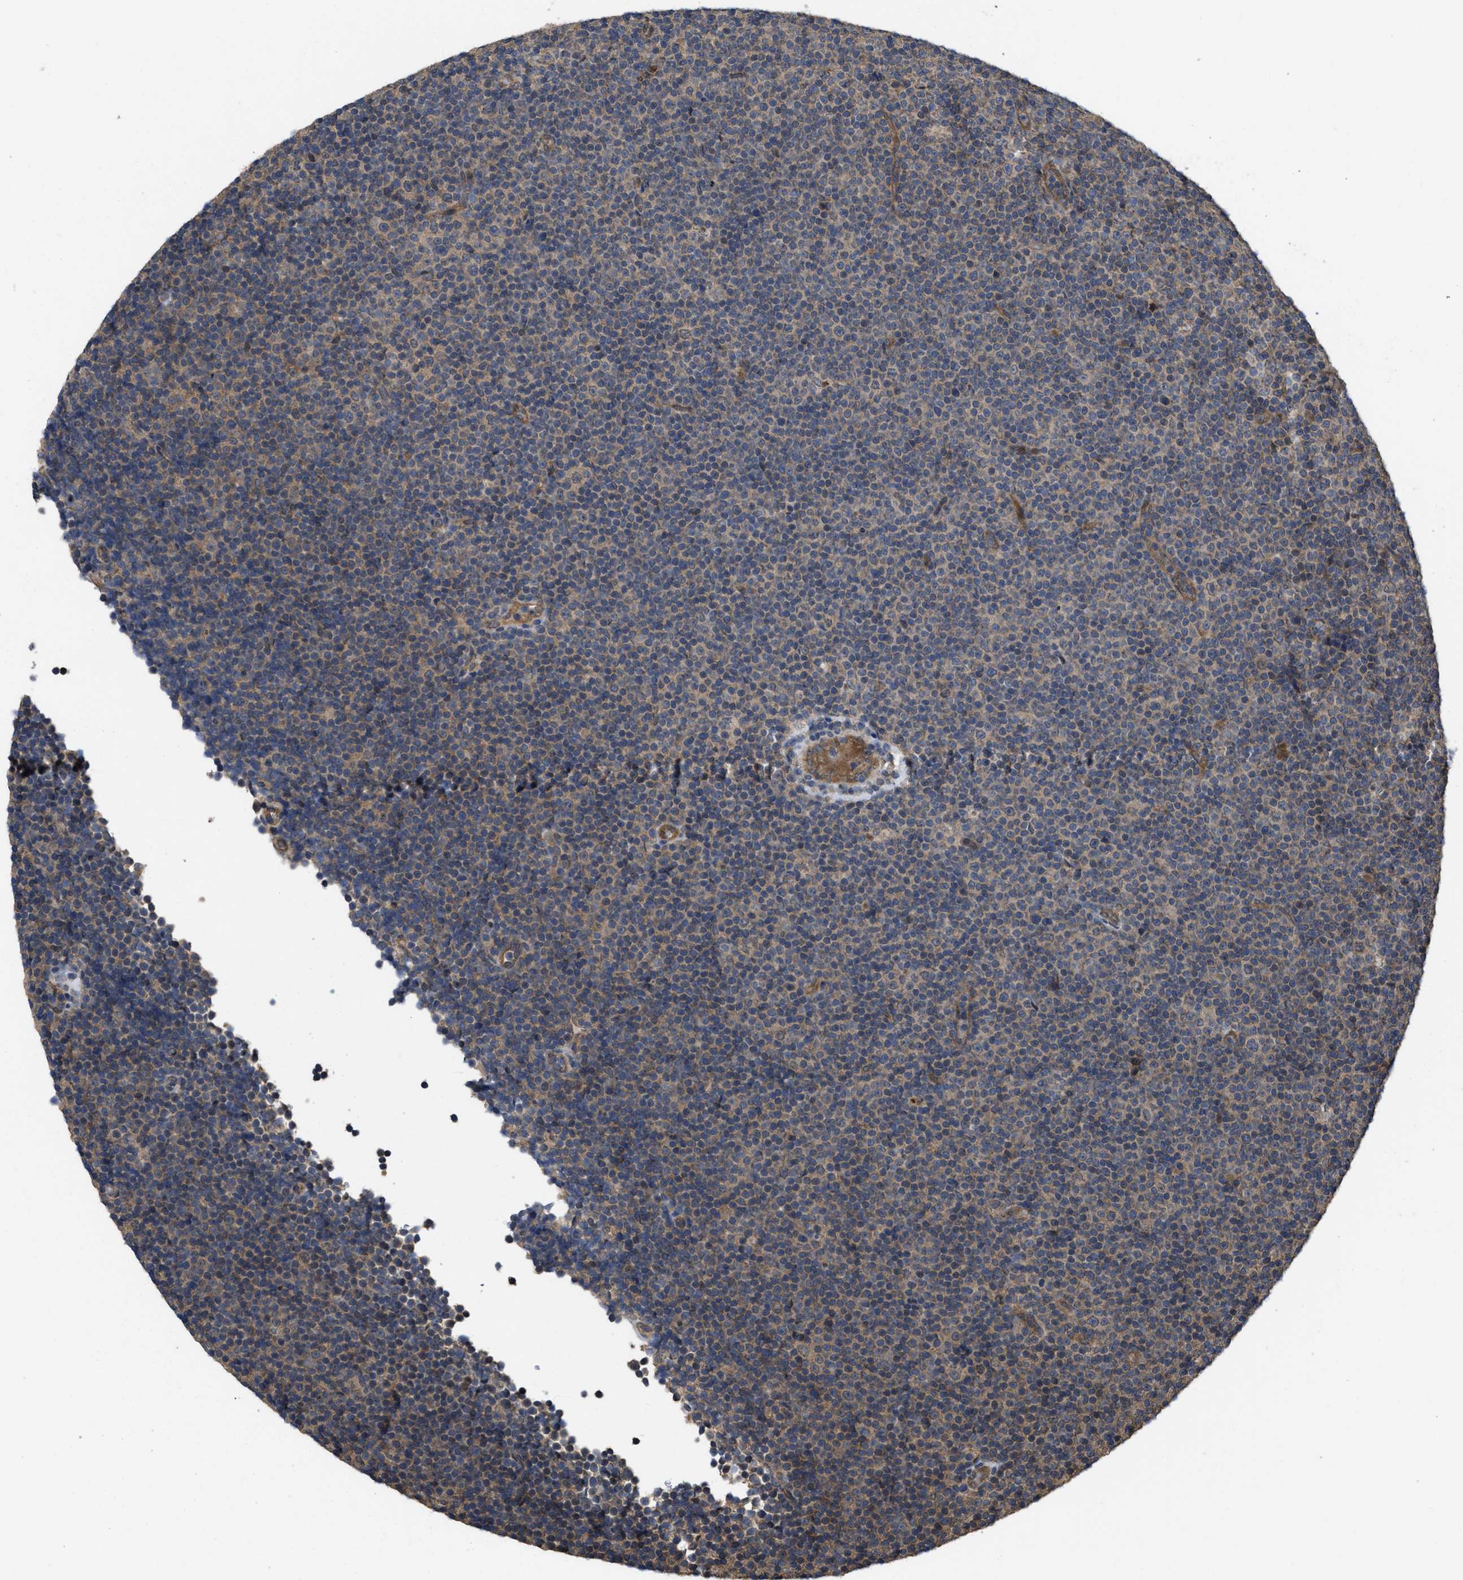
{"staining": {"intensity": "weak", "quantity": "25%-75%", "location": "cytoplasmic/membranous"}, "tissue": "lymphoma", "cell_type": "Tumor cells", "image_type": "cancer", "snomed": [{"axis": "morphology", "description": "Malignant lymphoma, non-Hodgkin's type, Low grade"}, {"axis": "topography", "description": "Lymph node"}], "caption": "This photomicrograph displays immunohistochemistry staining of human lymphoma, with low weak cytoplasmic/membranous staining in about 25%-75% of tumor cells.", "gene": "FZD6", "patient": {"sex": "female", "age": 67}}